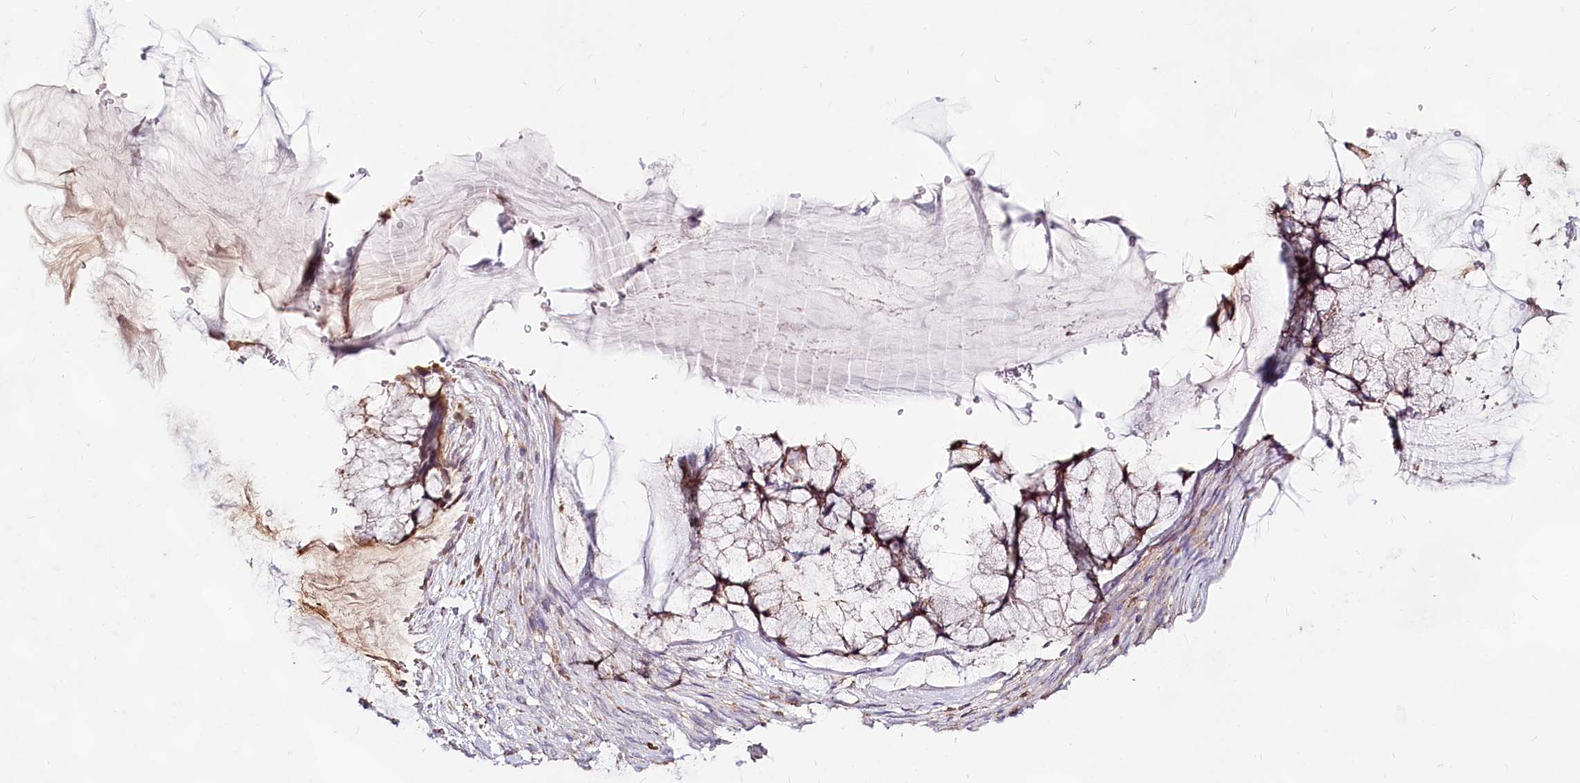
{"staining": {"intensity": "weak", "quantity": ">75%", "location": "cytoplasmic/membranous"}, "tissue": "ovarian cancer", "cell_type": "Tumor cells", "image_type": "cancer", "snomed": [{"axis": "morphology", "description": "Cystadenocarcinoma, mucinous, NOS"}, {"axis": "topography", "description": "Ovary"}], "caption": "Immunohistochemical staining of human ovarian mucinous cystadenocarcinoma reveals weak cytoplasmic/membranous protein expression in approximately >75% of tumor cells. The staining was performed using DAB, with brown indicating positive protein expression. Nuclei are stained blue with hematoxylin.", "gene": "TASOR2", "patient": {"sex": "female", "age": 42}}